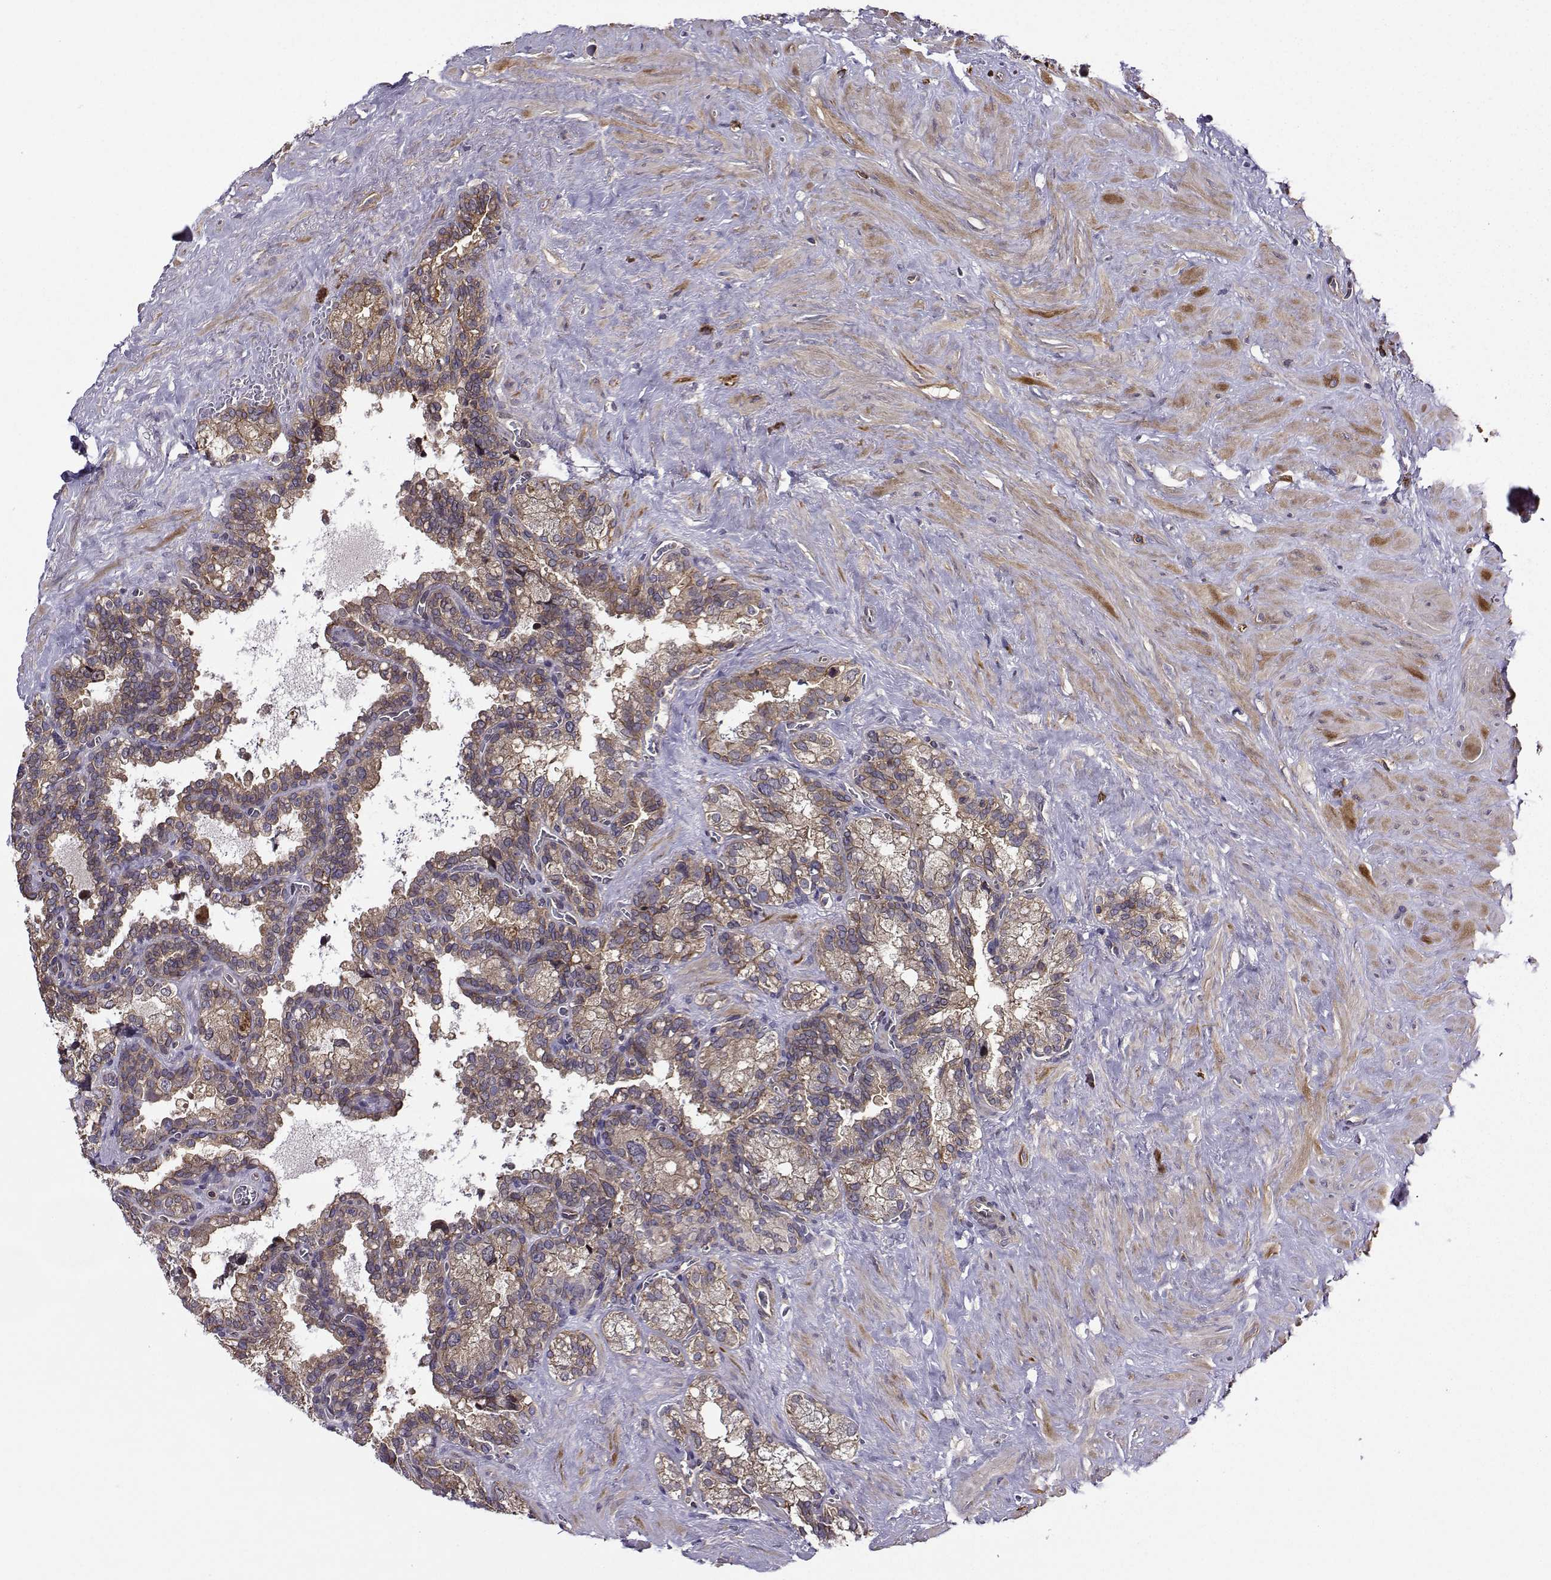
{"staining": {"intensity": "moderate", "quantity": "25%-75%", "location": "cytoplasmic/membranous"}, "tissue": "seminal vesicle", "cell_type": "Glandular cells", "image_type": "normal", "snomed": [{"axis": "morphology", "description": "Normal tissue, NOS"}, {"axis": "topography", "description": "Seminal veicle"}], "caption": "A brown stain shows moderate cytoplasmic/membranous expression of a protein in glandular cells of benign human seminal vesicle.", "gene": "ITGB8", "patient": {"sex": "male", "age": 71}}